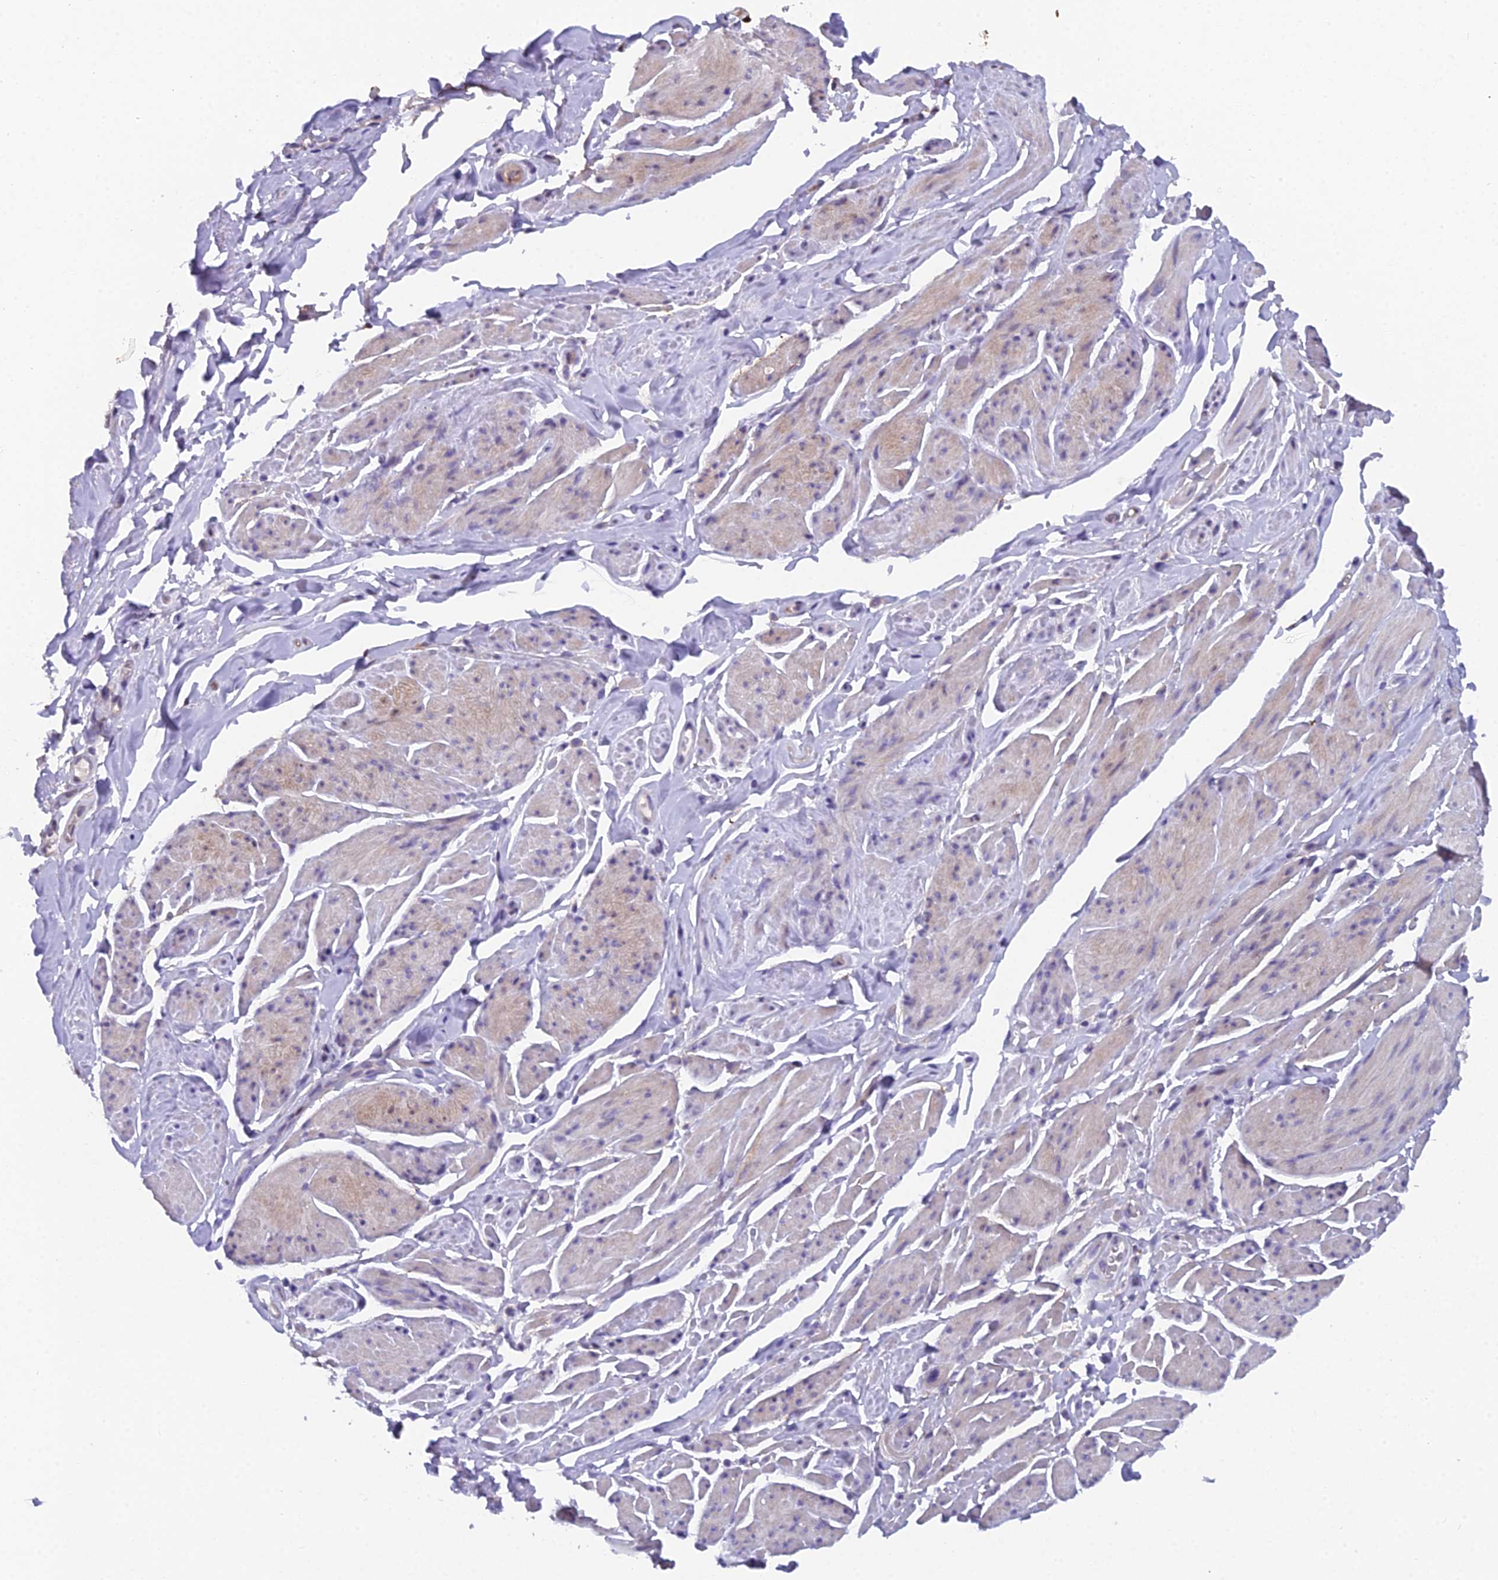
{"staining": {"intensity": "weak", "quantity": "<25%", "location": "cytoplasmic/membranous"}, "tissue": "smooth muscle", "cell_type": "Smooth muscle cells", "image_type": "normal", "snomed": [{"axis": "morphology", "description": "Normal tissue, NOS"}, {"axis": "topography", "description": "Smooth muscle"}, {"axis": "topography", "description": "Peripheral nerve tissue"}], "caption": "Smooth muscle cells show no significant staining in unremarkable smooth muscle. (Brightfield microscopy of DAB immunohistochemistry (IHC) at high magnification).", "gene": "XKR9", "patient": {"sex": "male", "age": 69}}